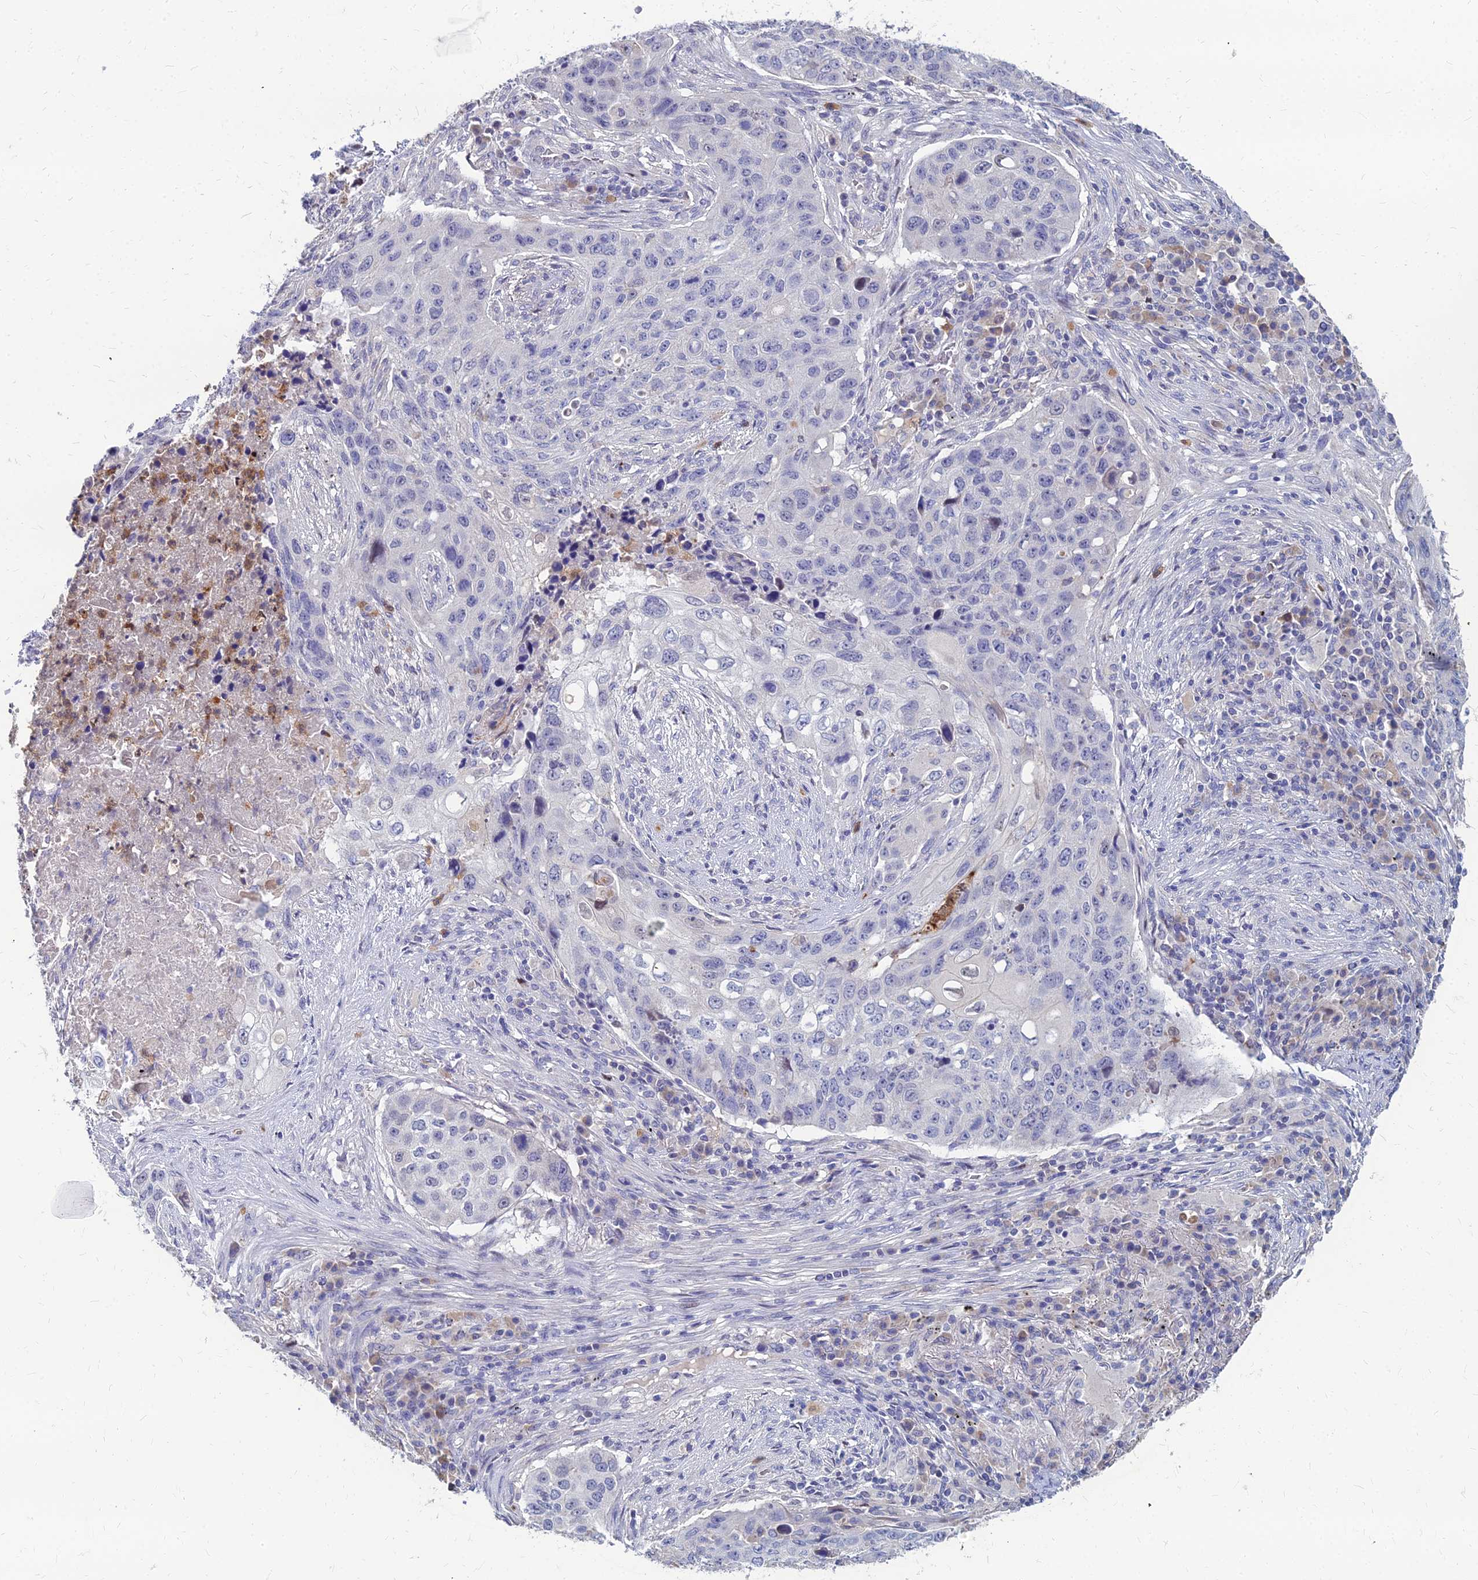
{"staining": {"intensity": "negative", "quantity": "none", "location": "none"}, "tissue": "lung cancer", "cell_type": "Tumor cells", "image_type": "cancer", "snomed": [{"axis": "morphology", "description": "Squamous cell carcinoma, NOS"}, {"axis": "topography", "description": "Lung"}], "caption": "Immunohistochemistry (IHC) of human lung squamous cell carcinoma exhibits no staining in tumor cells.", "gene": "GOLGA6D", "patient": {"sex": "female", "age": 63}}